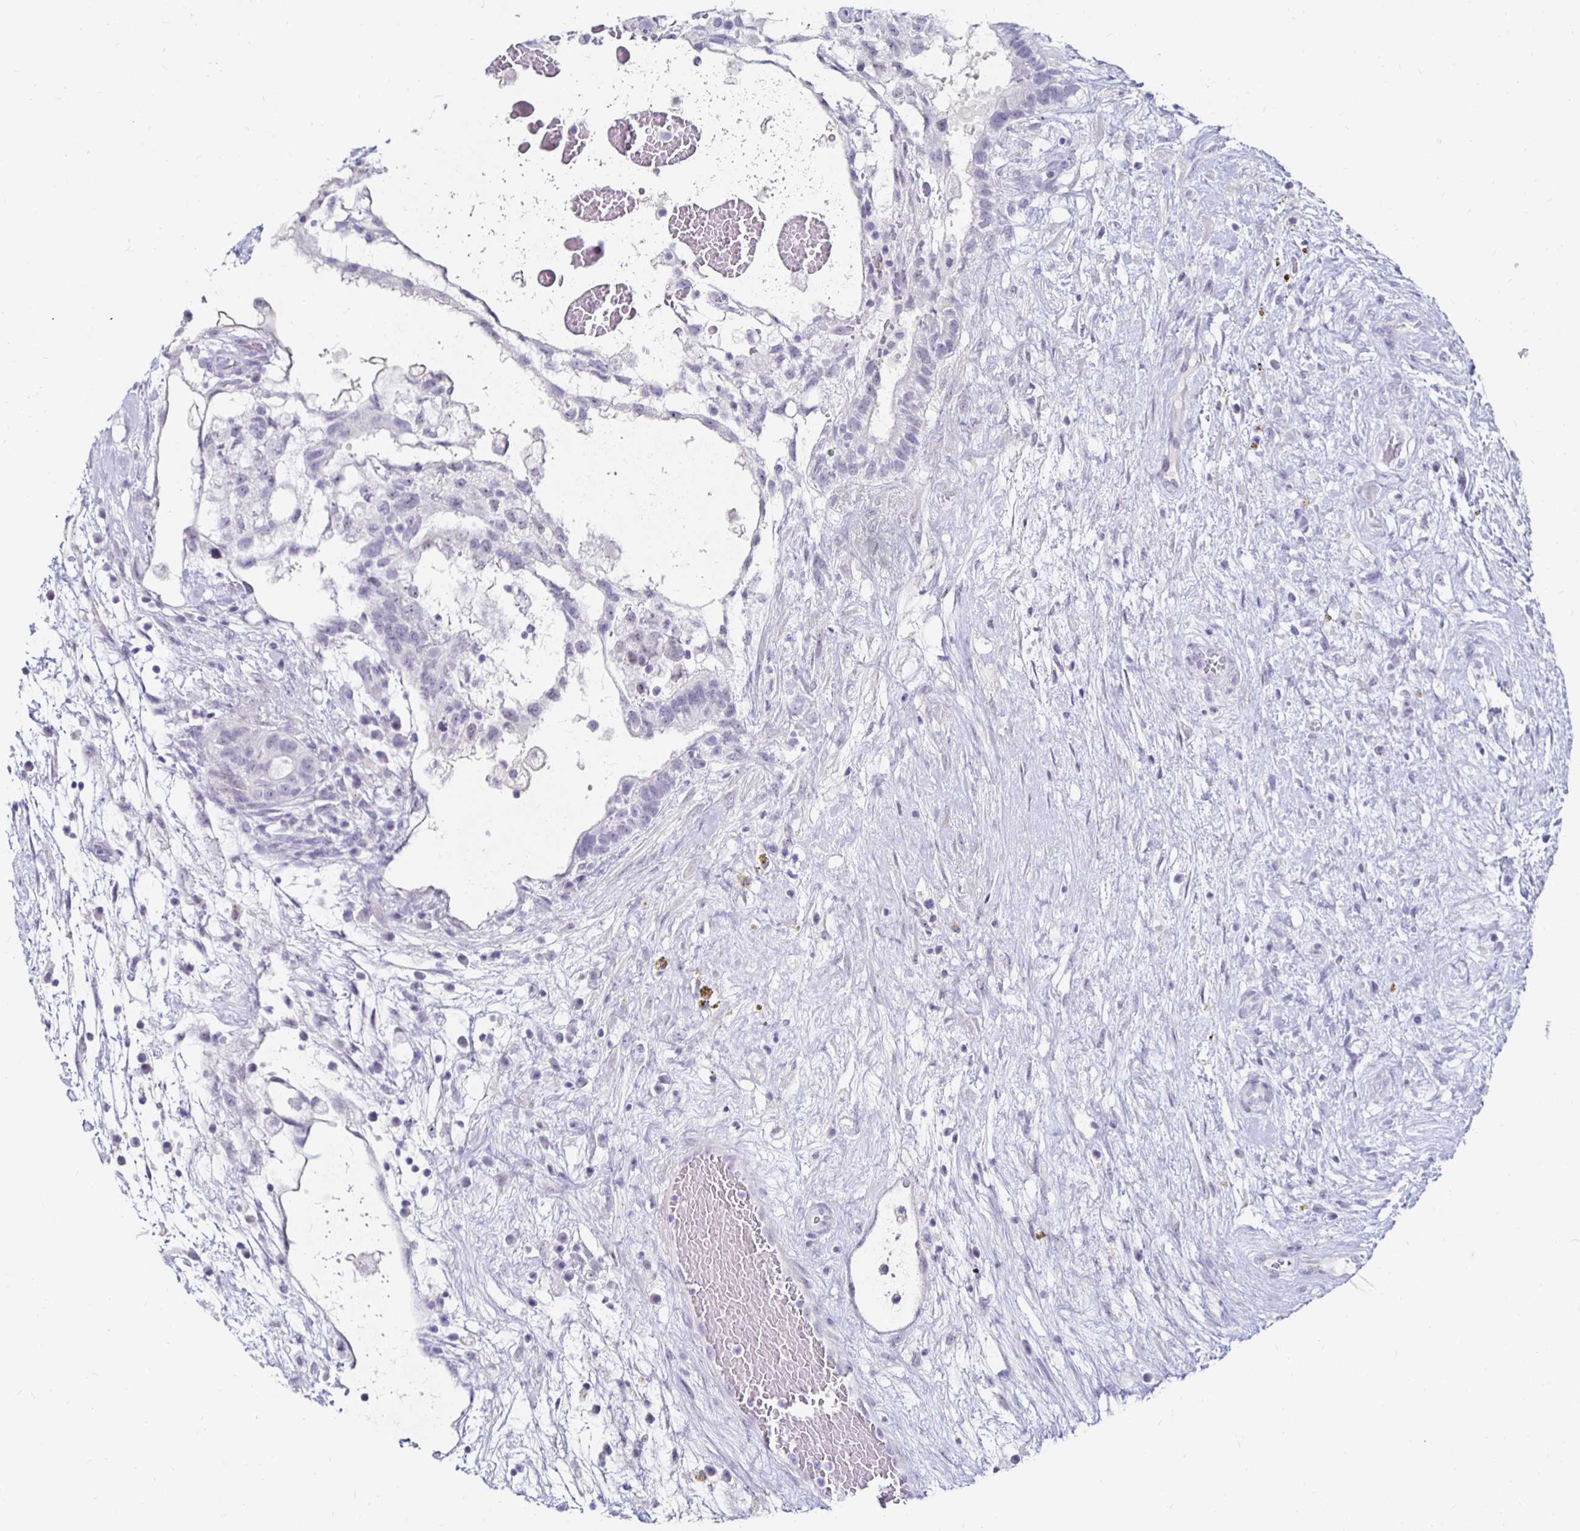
{"staining": {"intensity": "negative", "quantity": "none", "location": "none"}, "tissue": "testis cancer", "cell_type": "Tumor cells", "image_type": "cancer", "snomed": [{"axis": "morphology", "description": "Normal tissue, NOS"}, {"axis": "morphology", "description": "Carcinoma, Embryonal, NOS"}, {"axis": "topography", "description": "Testis"}], "caption": "Immunohistochemistry (IHC) of embryonal carcinoma (testis) demonstrates no expression in tumor cells. Nuclei are stained in blue.", "gene": "KCNQ2", "patient": {"sex": "male", "age": 32}}